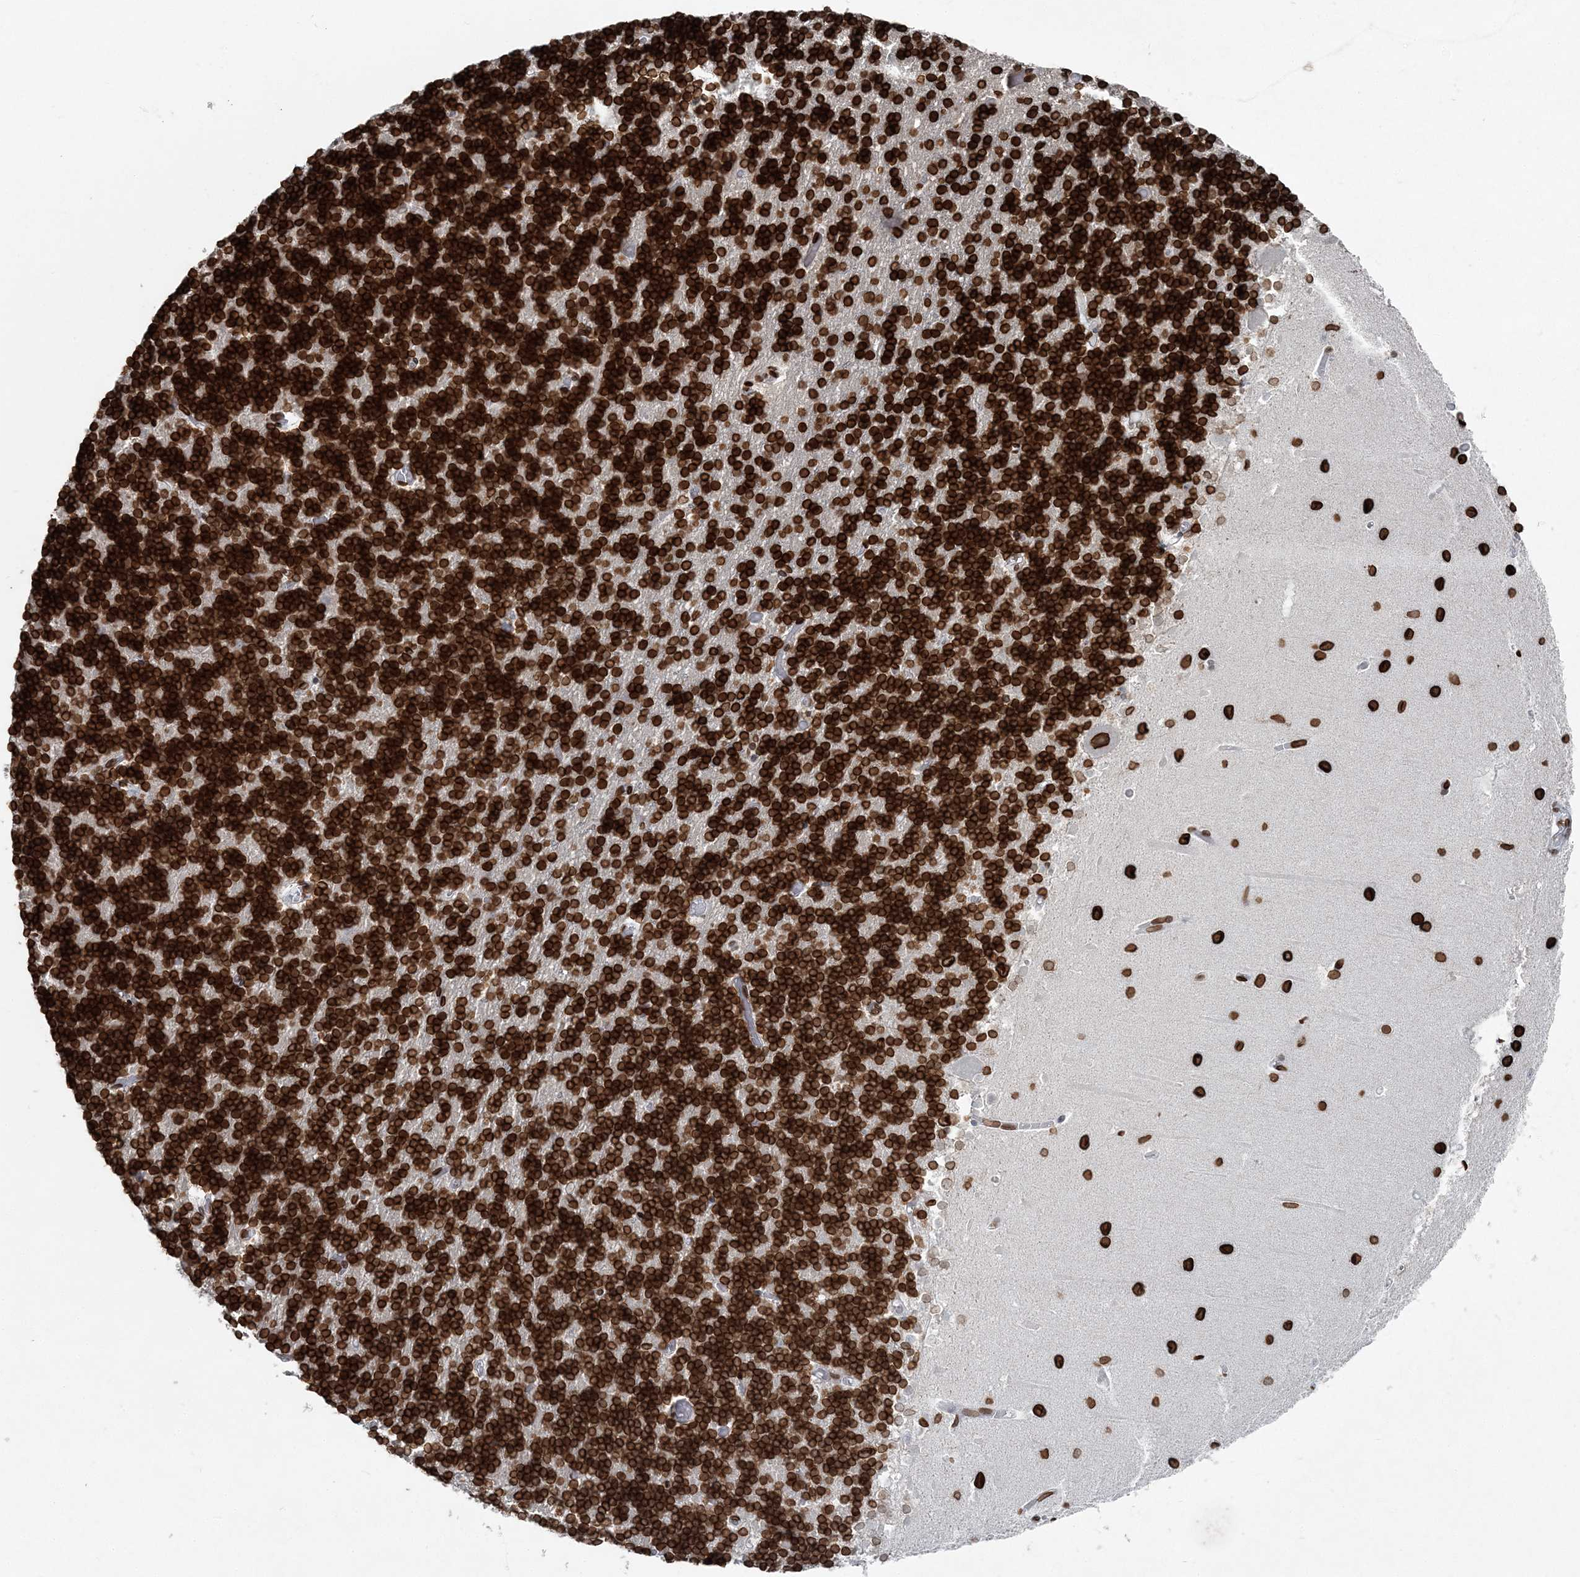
{"staining": {"intensity": "strong", "quantity": ">75%", "location": "cytoplasmic/membranous,nuclear"}, "tissue": "cerebellum", "cell_type": "Cells in granular layer", "image_type": "normal", "snomed": [{"axis": "morphology", "description": "Normal tissue, NOS"}, {"axis": "topography", "description": "Cerebellum"}], "caption": "Immunohistochemistry histopathology image of unremarkable cerebellum stained for a protein (brown), which exhibits high levels of strong cytoplasmic/membranous,nuclear positivity in about >75% of cells in granular layer.", "gene": "GJD4", "patient": {"sex": "male", "age": 37}}